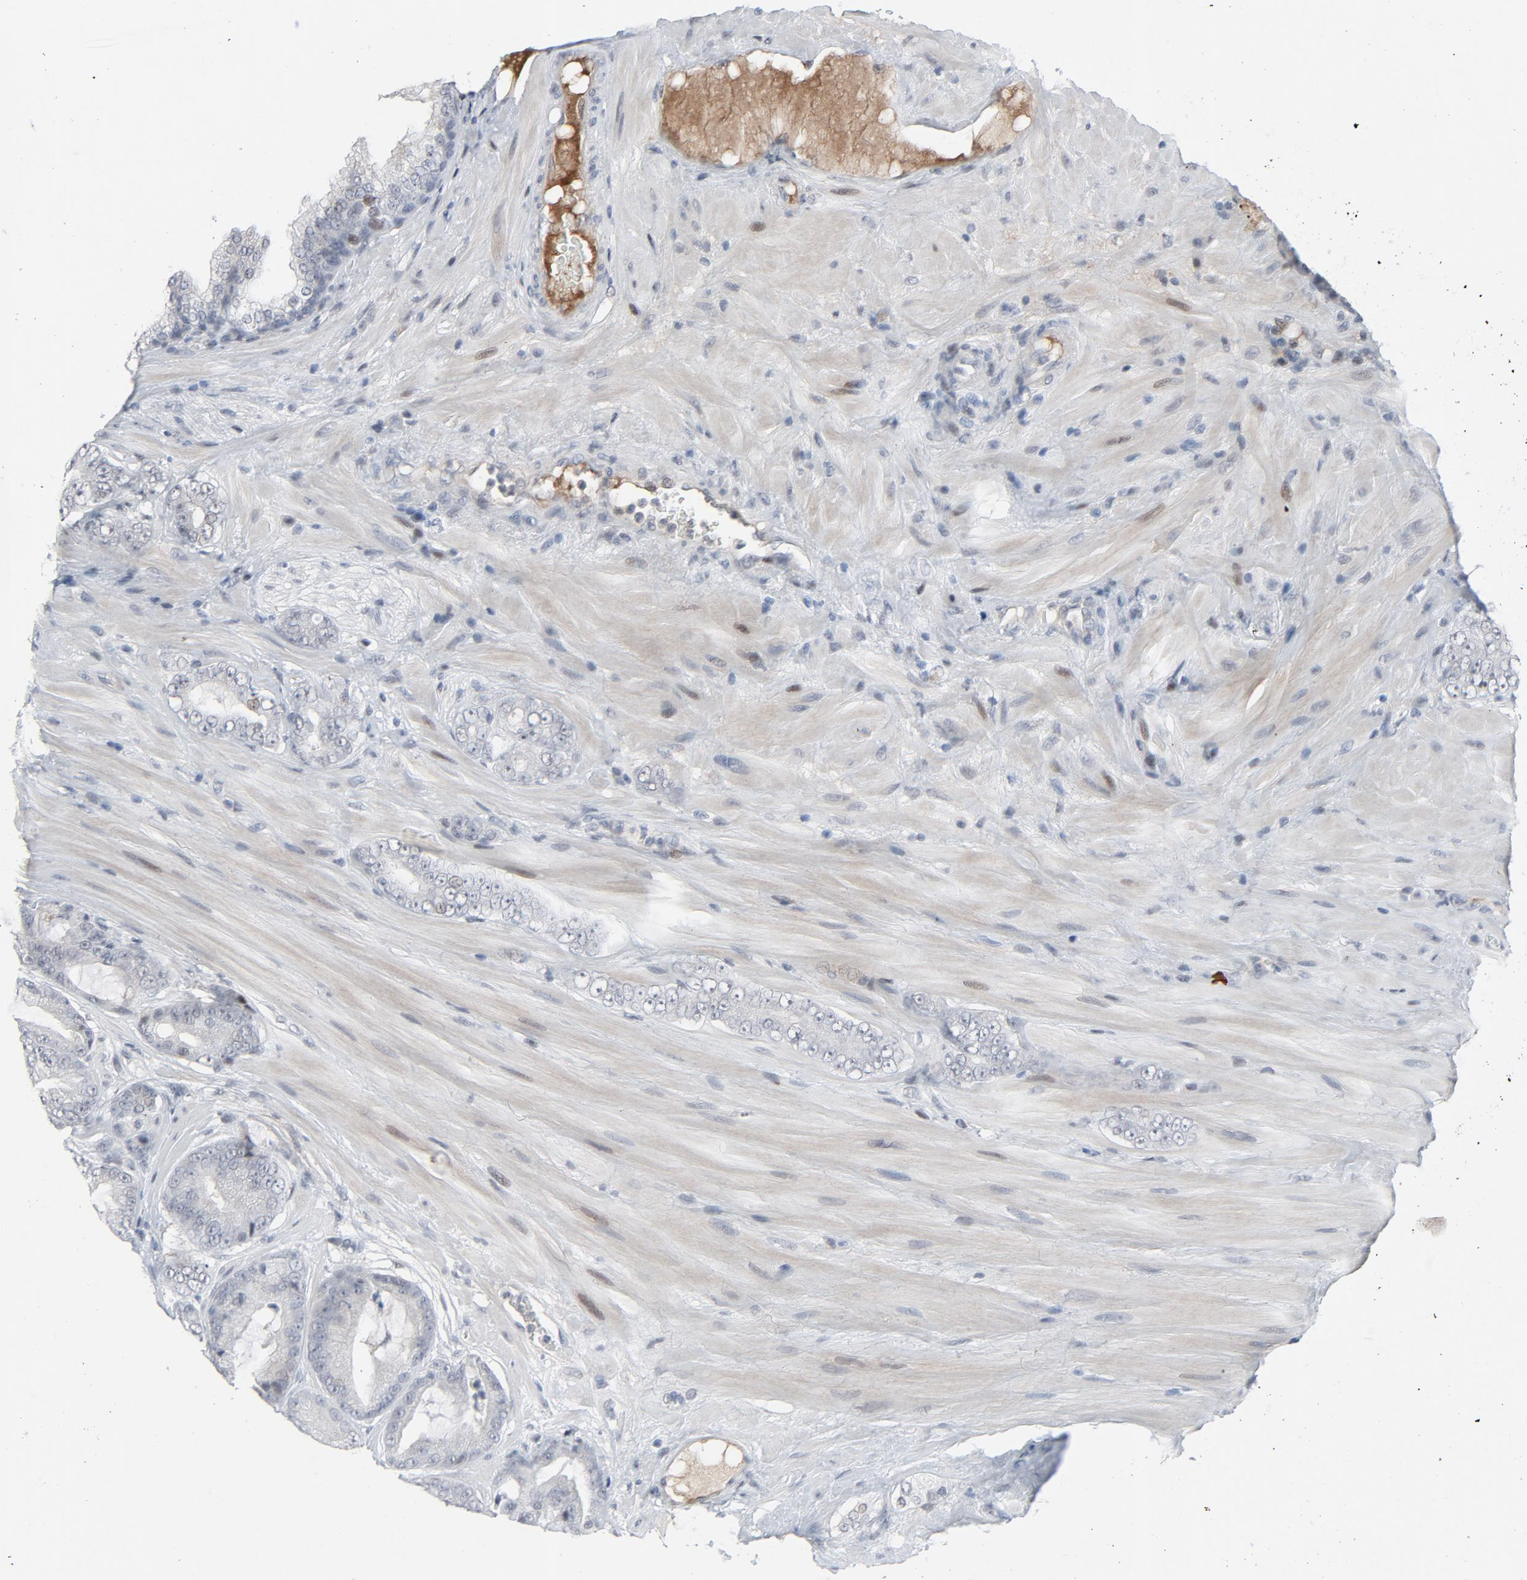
{"staining": {"intensity": "negative", "quantity": "none", "location": "none"}, "tissue": "prostate cancer", "cell_type": "Tumor cells", "image_type": "cancer", "snomed": [{"axis": "morphology", "description": "Adenocarcinoma, Low grade"}, {"axis": "topography", "description": "Prostate"}], "caption": "This micrograph is of prostate cancer stained with immunohistochemistry (IHC) to label a protein in brown with the nuclei are counter-stained blue. There is no staining in tumor cells. The staining was performed using DAB (3,3'-diaminobenzidine) to visualize the protein expression in brown, while the nuclei were stained in blue with hematoxylin (Magnification: 20x).", "gene": "FSCB", "patient": {"sex": "male", "age": 58}}